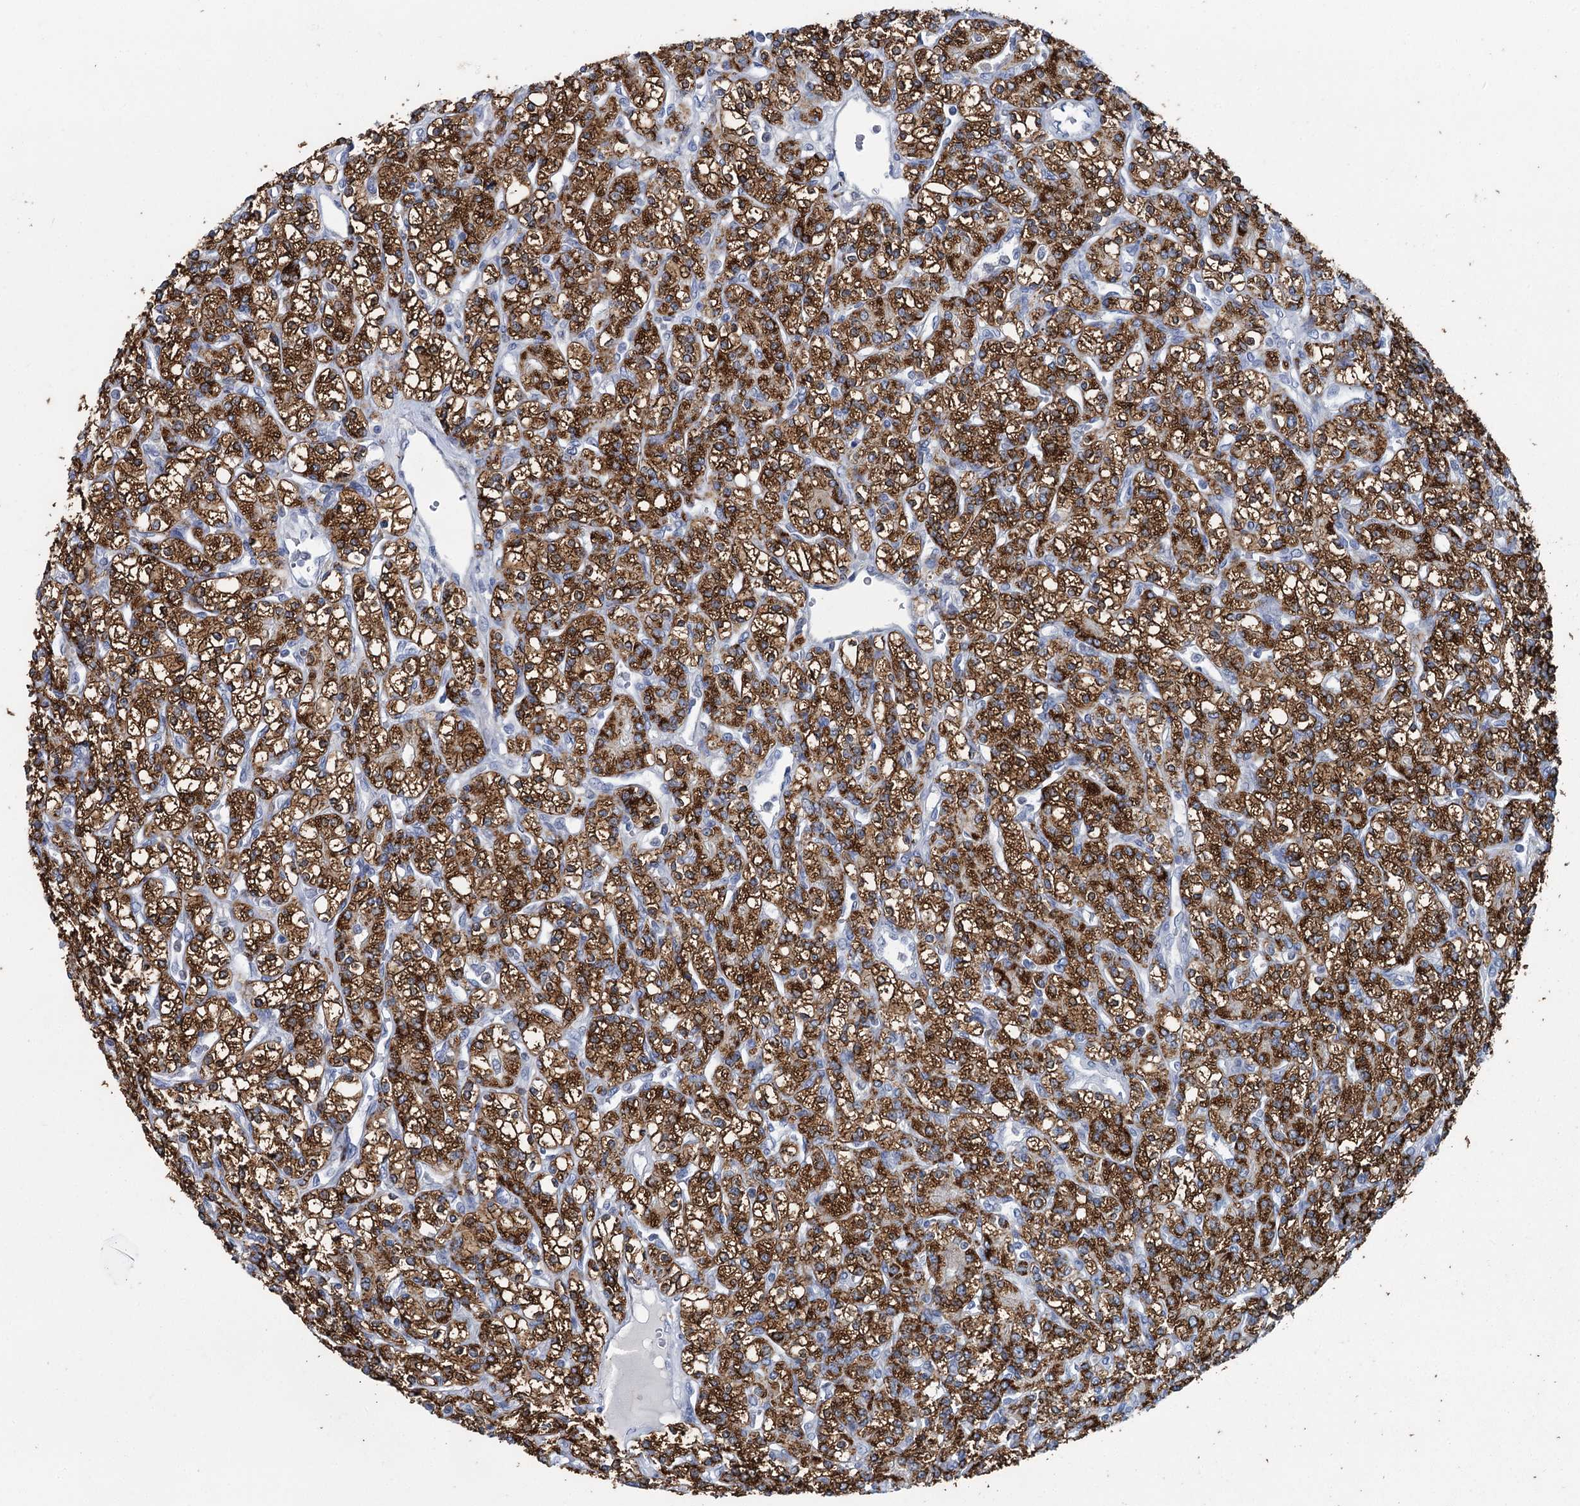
{"staining": {"intensity": "strong", "quantity": ">75%", "location": "cytoplasmic/membranous"}, "tissue": "renal cancer", "cell_type": "Tumor cells", "image_type": "cancer", "snomed": [{"axis": "morphology", "description": "Adenocarcinoma, NOS"}, {"axis": "topography", "description": "Kidney"}], "caption": "Protein staining by immunohistochemistry (IHC) shows strong cytoplasmic/membranous staining in approximately >75% of tumor cells in renal adenocarcinoma.", "gene": "METTL7B", "patient": {"sex": "male", "age": 77}}